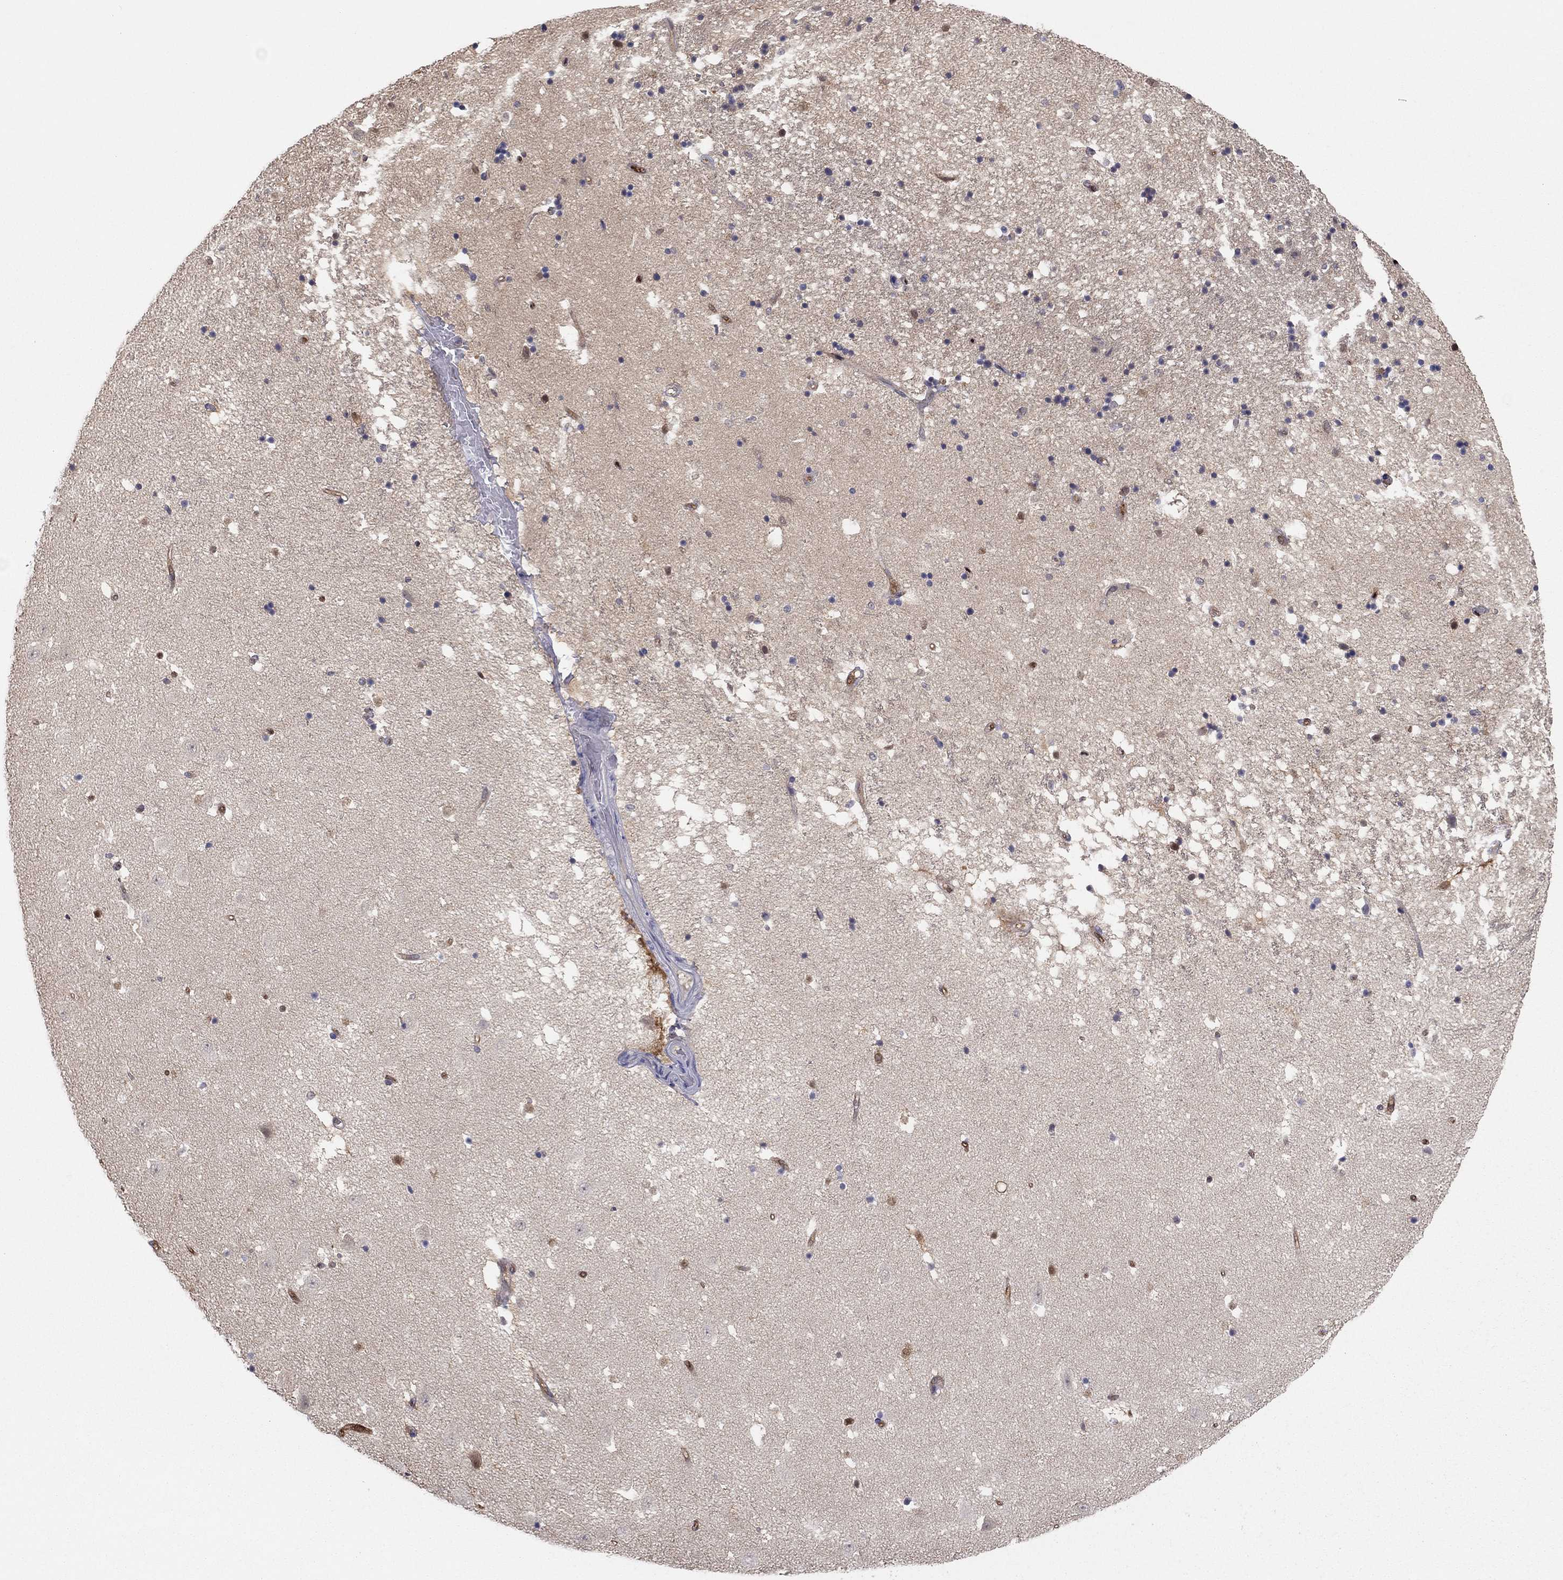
{"staining": {"intensity": "strong", "quantity": "<25%", "location": "cytoplasmic/membranous"}, "tissue": "hippocampus", "cell_type": "Glial cells", "image_type": "normal", "snomed": [{"axis": "morphology", "description": "Normal tissue, NOS"}, {"axis": "topography", "description": "Hippocampus"}], "caption": "Brown immunohistochemical staining in normal hippocampus exhibits strong cytoplasmic/membranous staining in approximately <25% of glial cells.", "gene": "PDXK", "patient": {"sex": "male", "age": 49}}